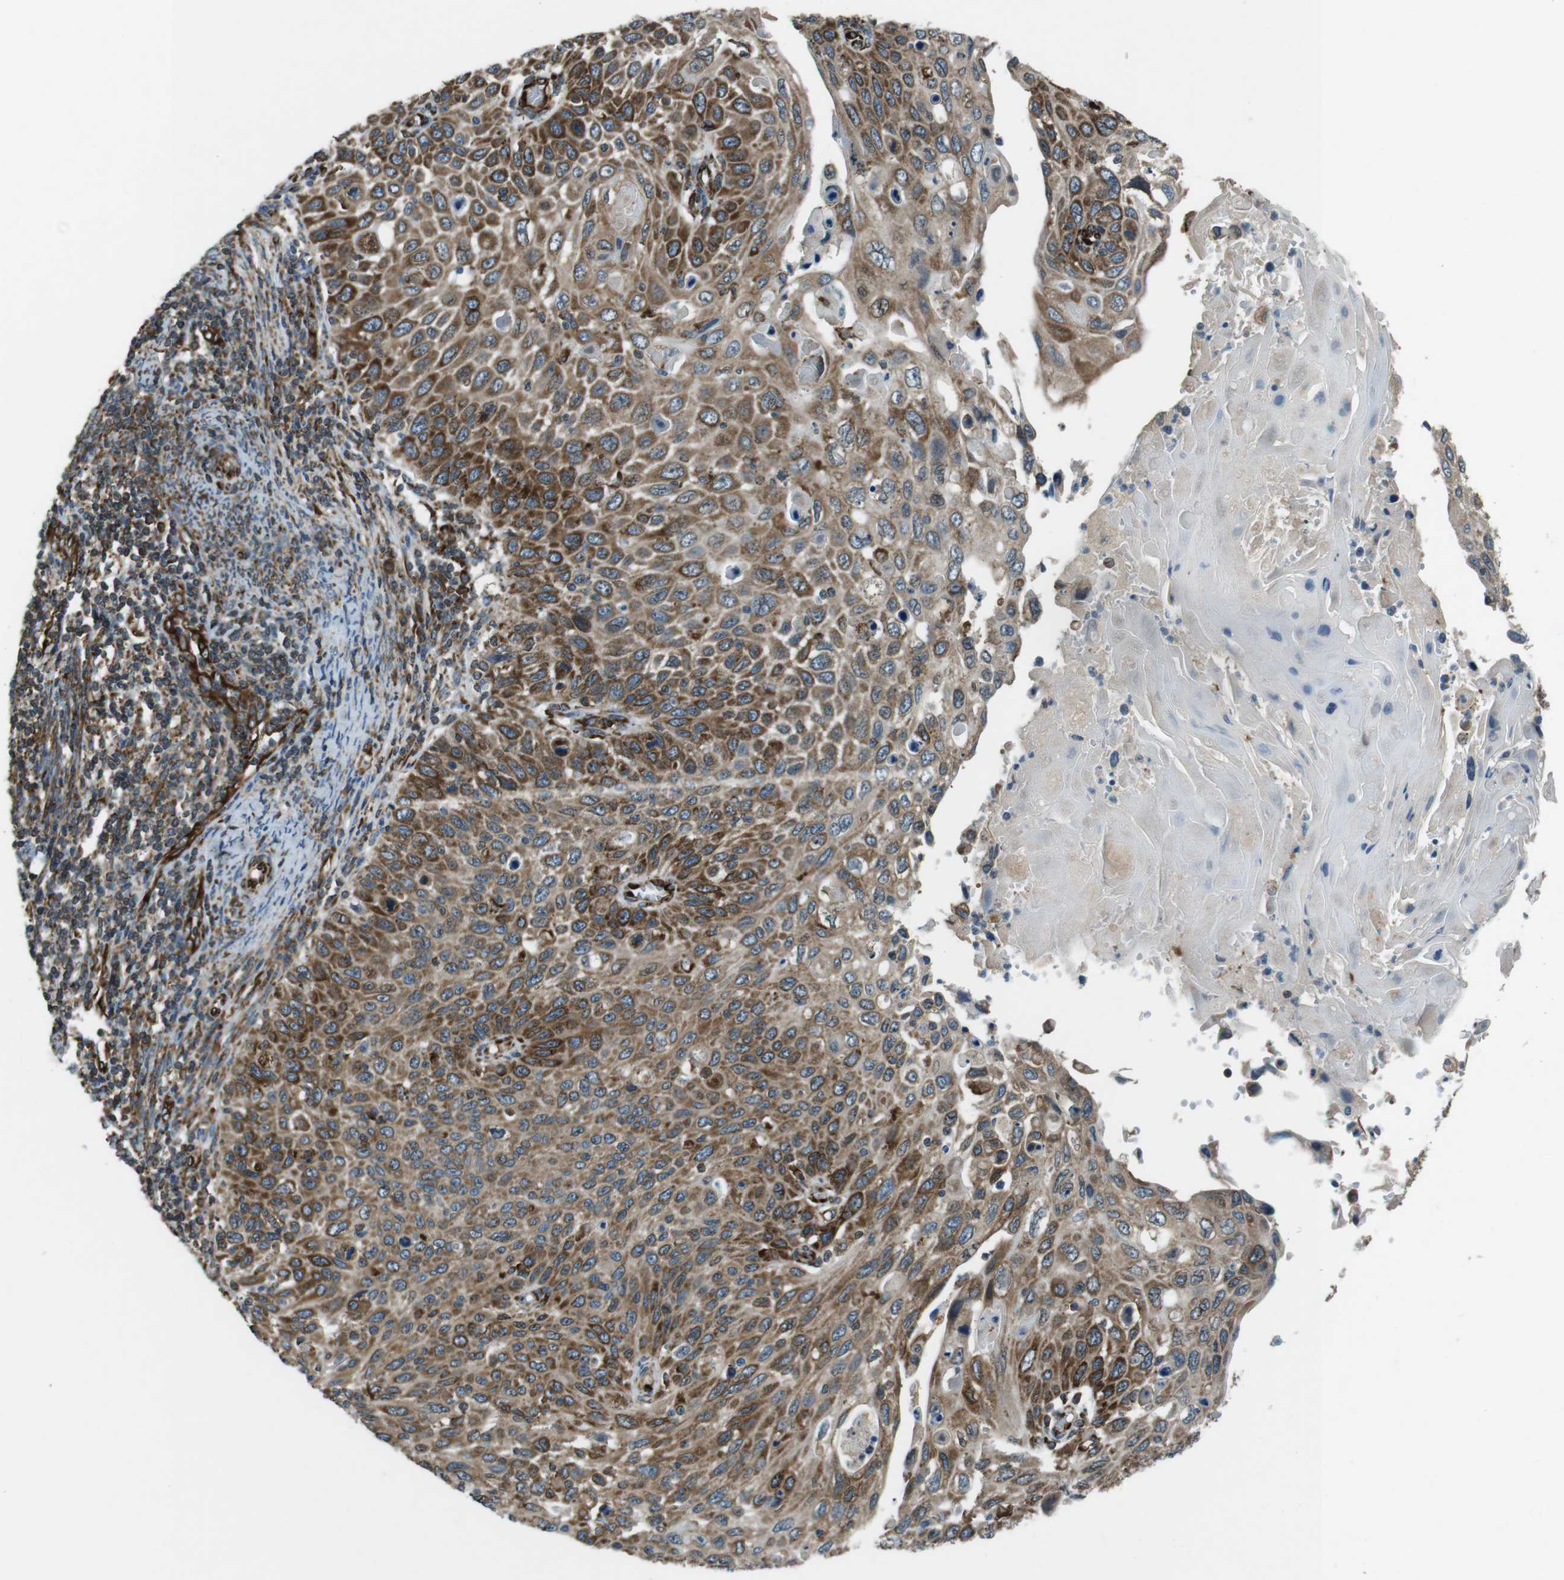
{"staining": {"intensity": "strong", "quantity": ">75%", "location": "cytoplasmic/membranous"}, "tissue": "cervical cancer", "cell_type": "Tumor cells", "image_type": "cancer", "snomed": [{"axis": "morphology", "description": "Squamous cell carcinoma, NOS"}, {"axis": "topography", "description": "Cervix"}], "caption": "Immunohistochemistry photomicrograph of cervical cancer stained for a protein (brown), which displays high levels of strong cytoplasmic/membranous staining in approximately >75% of tumor cells.", "gene": "KTN1", "patient": {"sex": "female", "age": 70}}